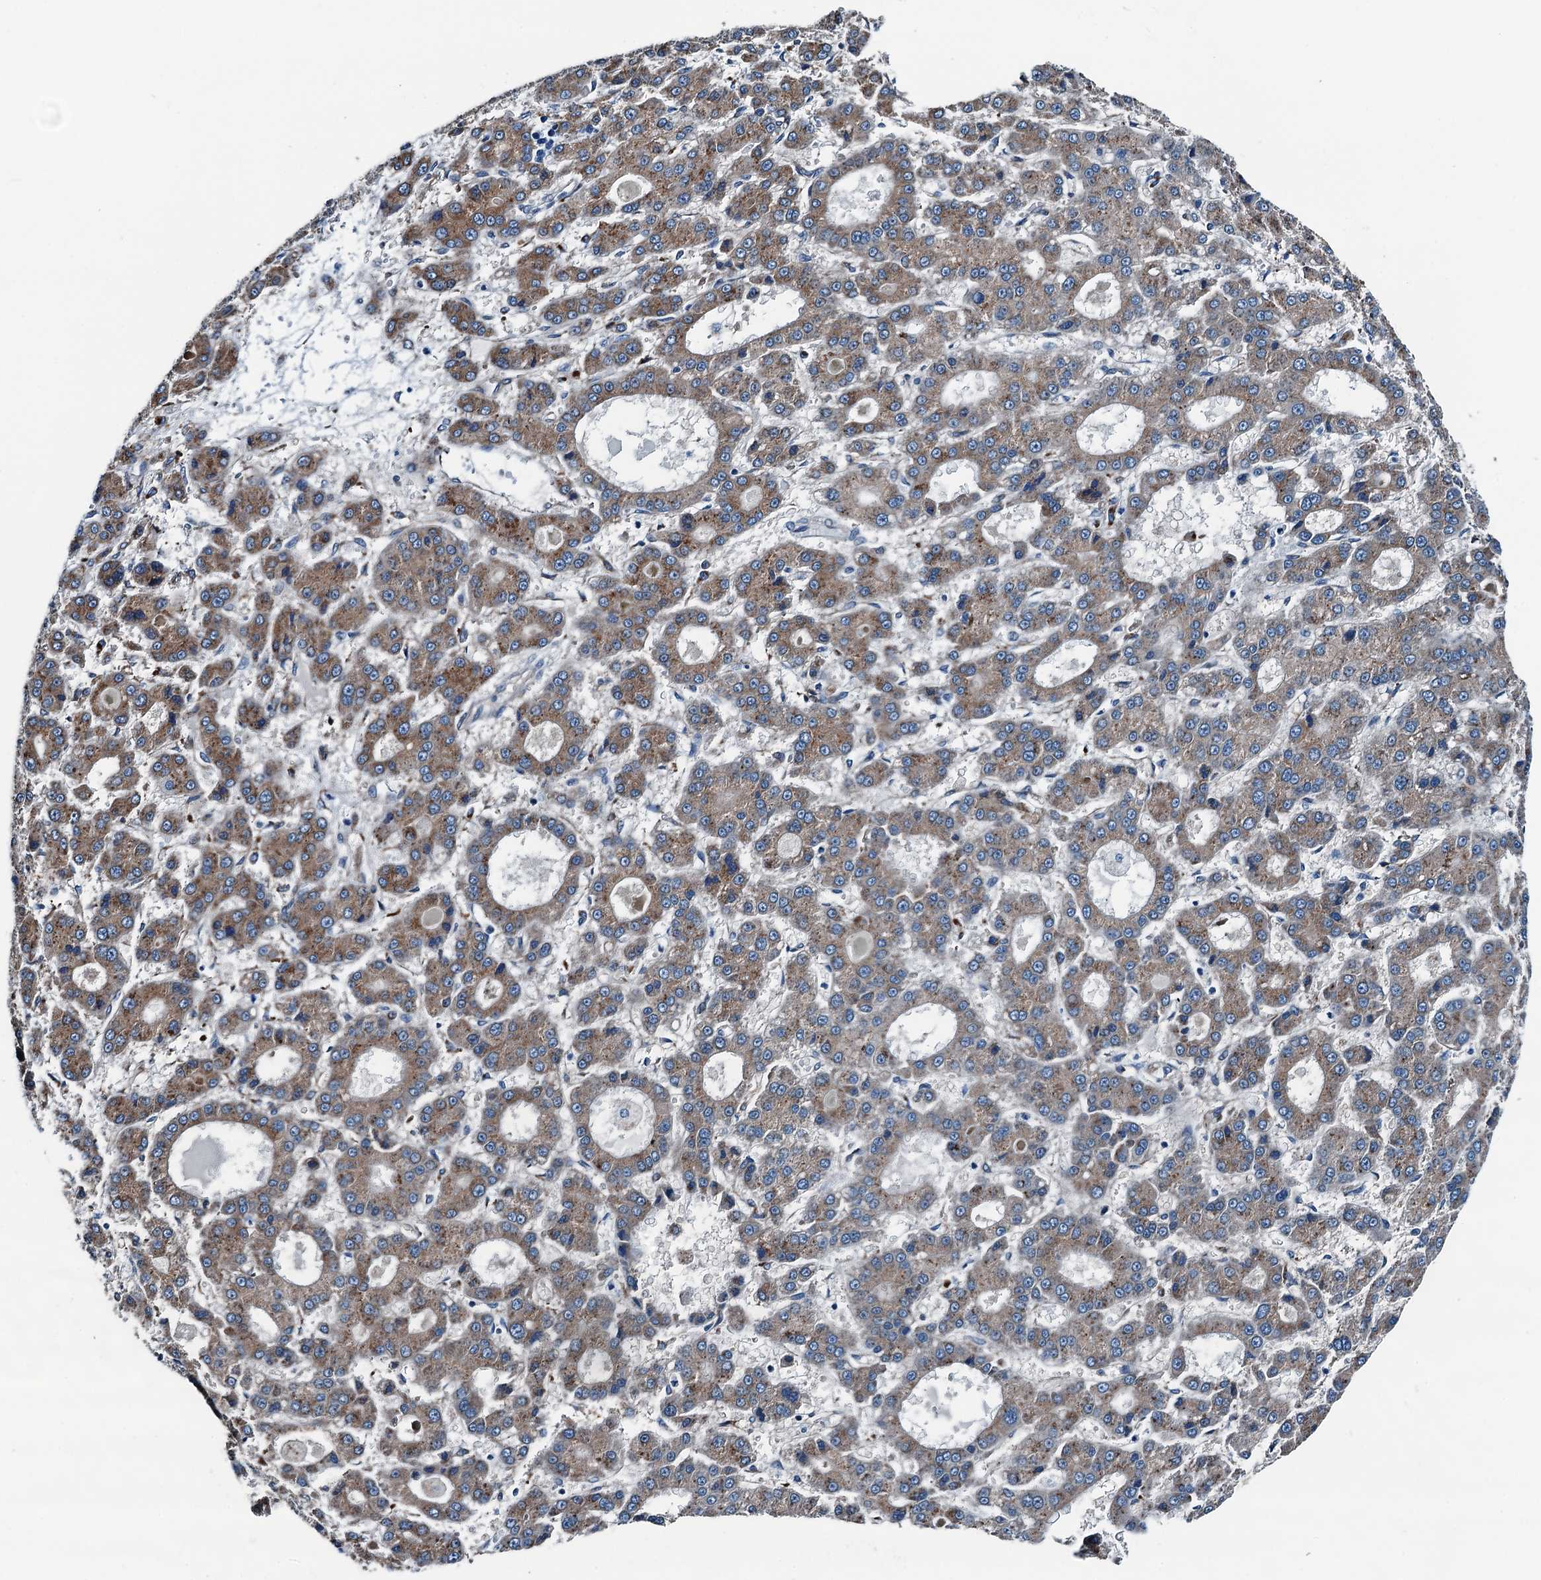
{"staining": {"intensity": "moderate", "quantity": ">75%", "location": "cytoplasmic/membranous"}, "tissue": "liver cancer", "cell_type": "Tumor cells", "image_type": "cancer", "snomed": [{"axis": "morphology", "description": "Carcinoma, Hepatocellular, NOS"}, {"axis": "topography", "description": "Liver"}], "caption": "This photomicrograph exhibits immunohistochemistry (IHC) staining of human liver hepatocellular carcinoma, with medium moderate cytoplasmic/membranous staining in about >75% of tumor cells.", "gene": "TAMALIN", "patient": {"sex": "male", "age": 70}}